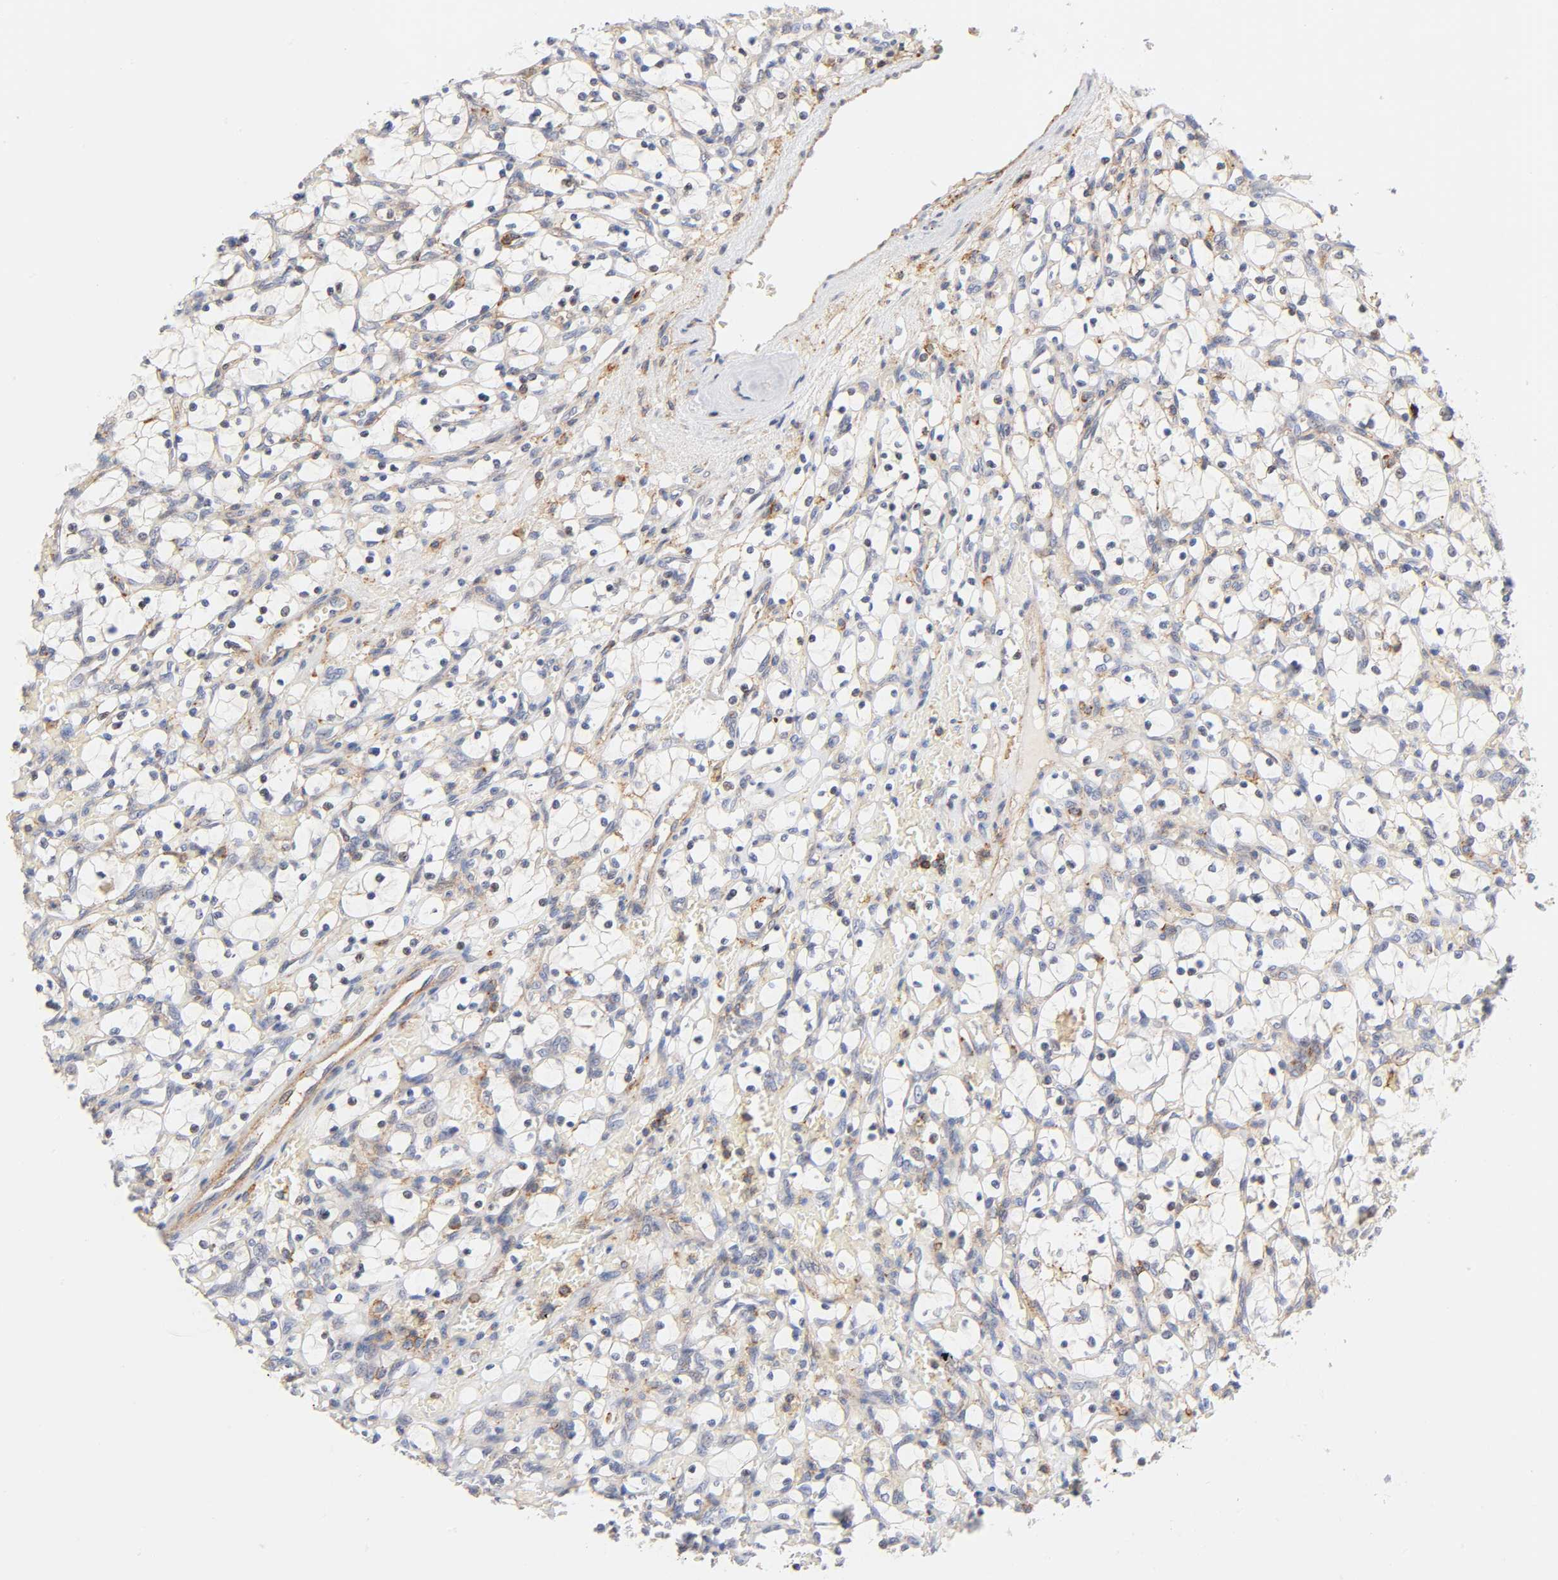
{"staining": {"intensity": "weak", "quantity": "<25%", "location": "cytoplasmic/membranous"}, "tissue": "renal cancer", "cell_type": "Tumor cells", "image_type": "cancer", "snomed": [{"axis": "morphology", "description": "Adenocarcinoma, NOS"}, {"axis": "topography", "description": "Kidney"}], "caption": "Immunohistochemical staining of human renal cancer exhibits no significant staining in tumor cells.", "gene": "ANXA7", "patient": {"sex": "female", "age": 69}}